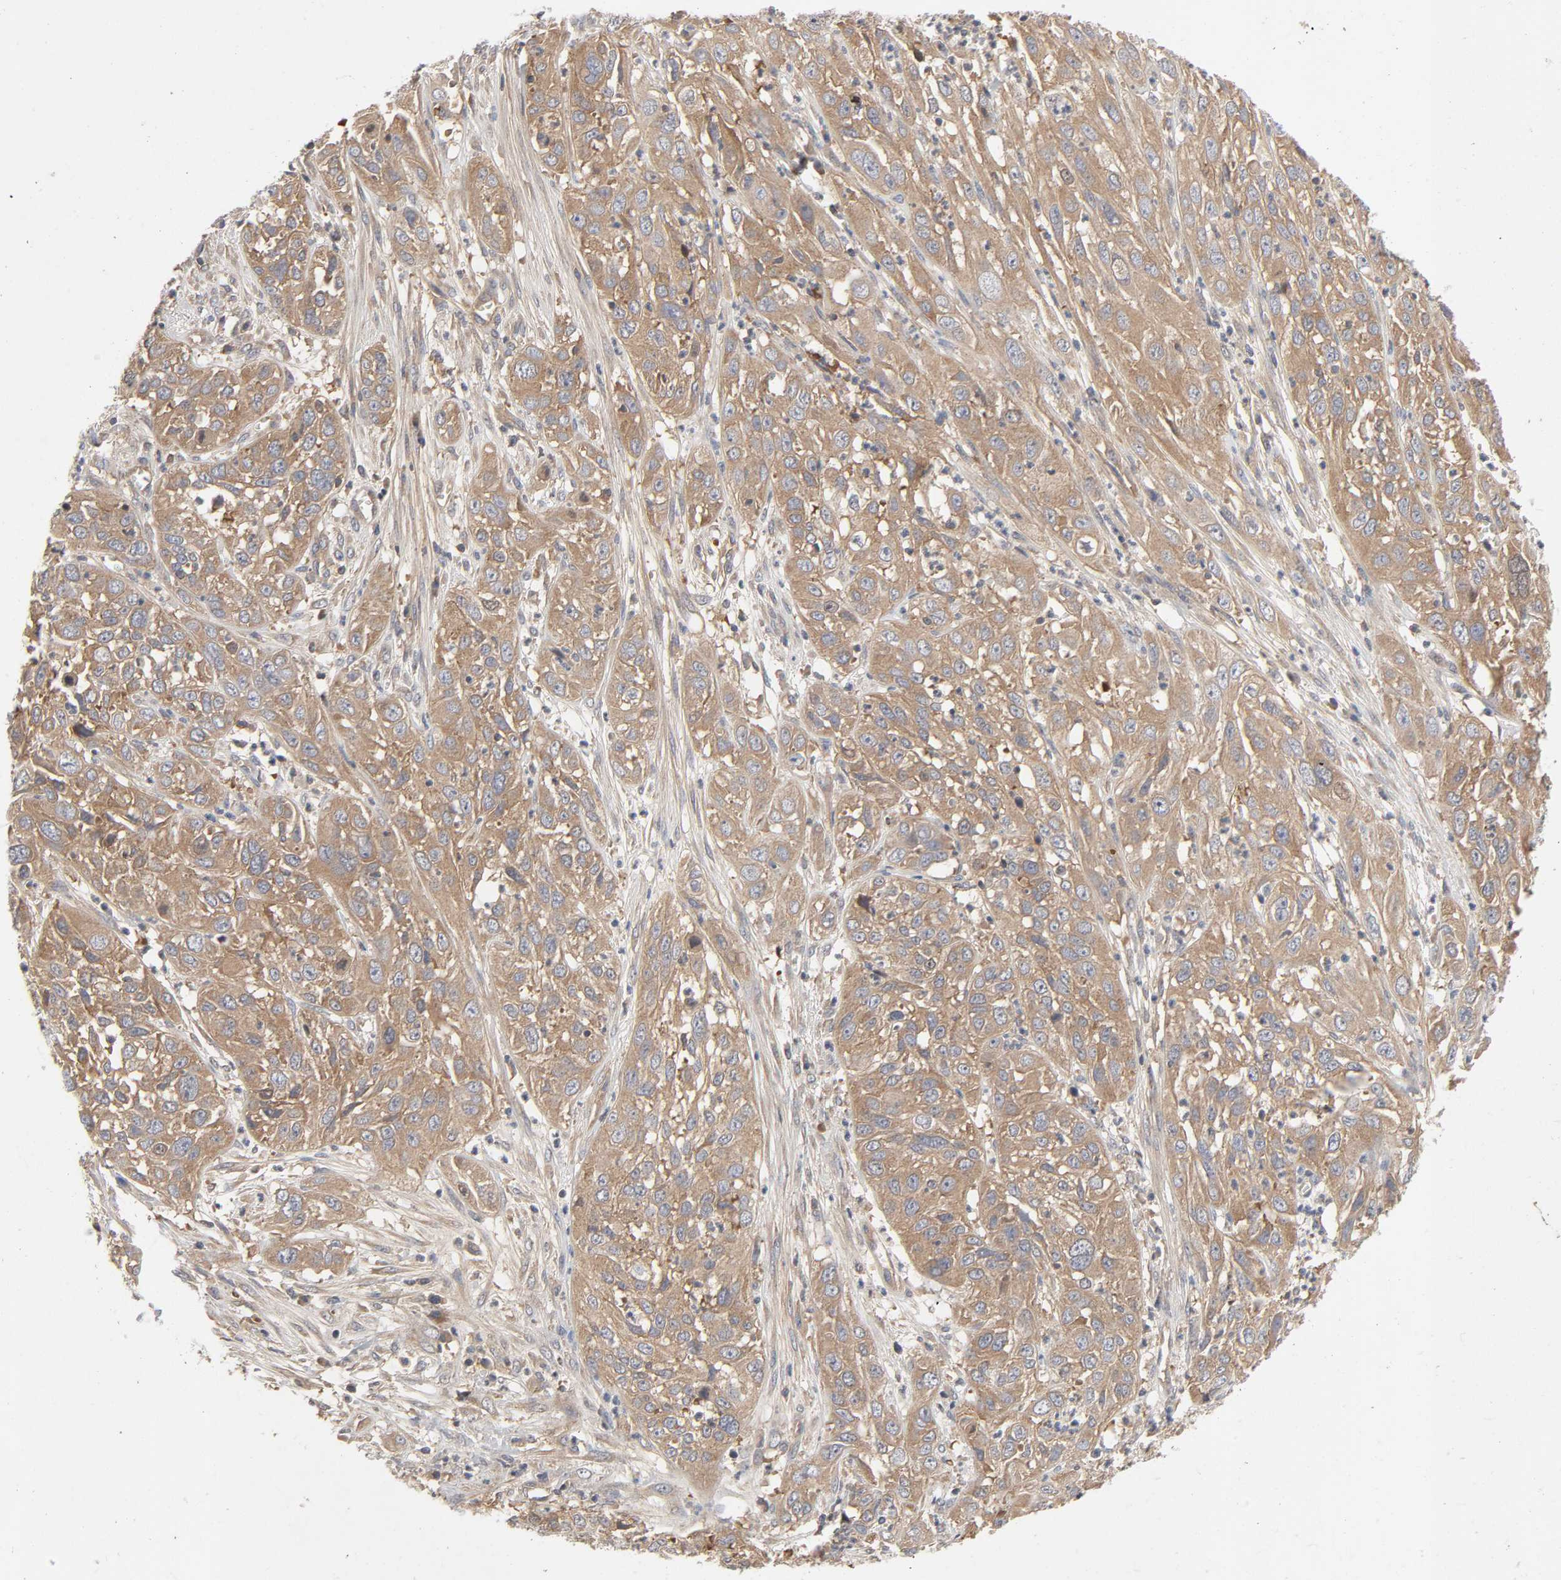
{"staining": {"intensity": "moderate", "quantity": ">75%", "location": "cytoplasmic/membranous"}, "tissue": "cervical cancer", "cell_type": "Tumor cells", "image_type": "cancer", "snomed": [{"axis": "morphology", "description": "Squamous cell carcinoma, NOS"}, {"axis": "topography", "description": "Cervix"}], "caption": "Immunohistochemical staining of human cervical cancer (squamous cell carcinoma) exhibits medium levels of moderate cytoplasmic/membranous protein staining in approximately >75% of tumor cells.", "gene": "CPB2", "patient": {"sex": "female", "age": 32}}